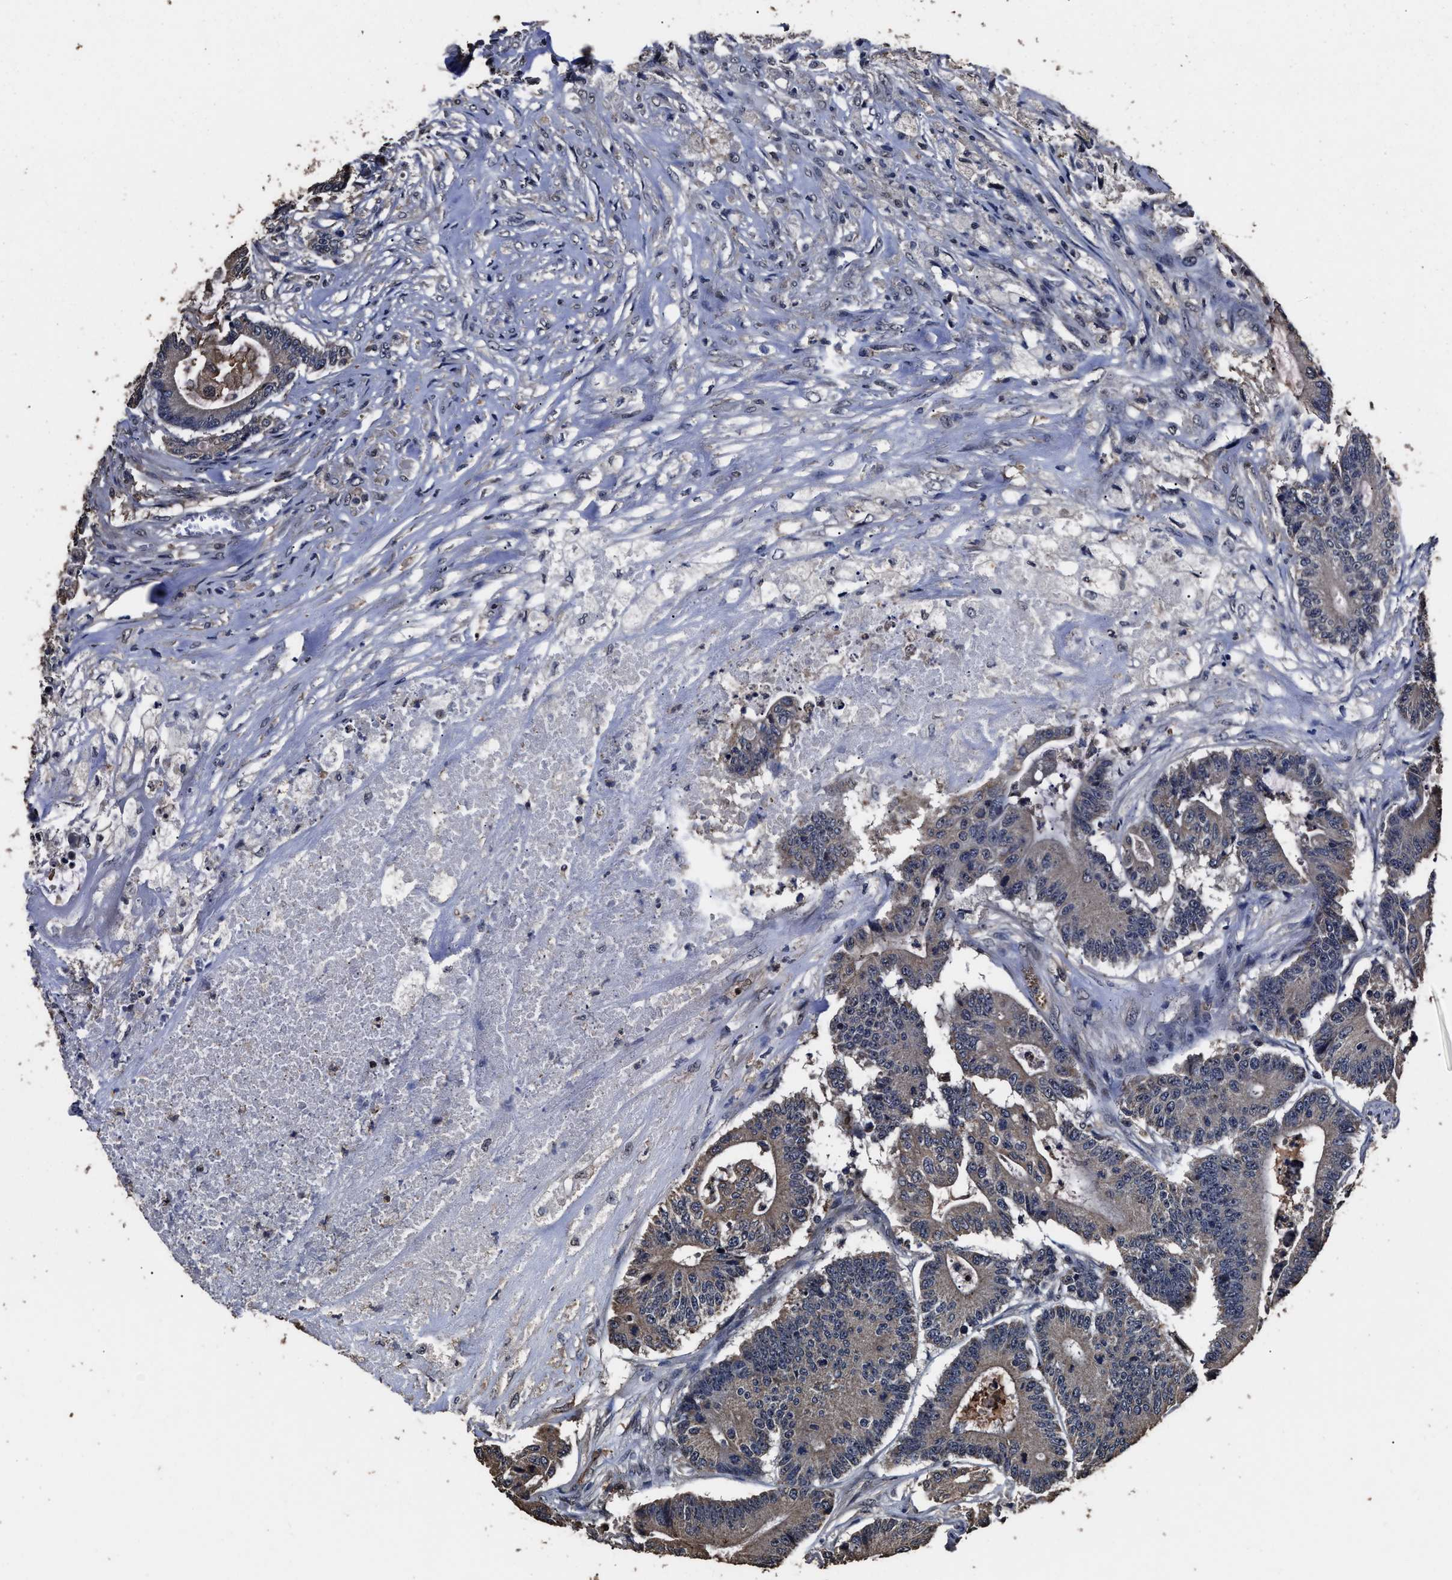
{"staining": {"intensity": "weak", "quantity": "25%-75%", "location": "cytoplasmic/membranous"}, "tissue": "colorectal cancer", "cell_type": "Tumor cells", "image_type": "cancer", "snomed": [{"axis": "morphology", "description": "Adenocarcinoma, NOS"}, {"axis": "topography", "description": "Colon"}], "caption": "Colorectal cancer (adenocarcinoma) stained for a protein reveals weak cytoplasmic/membranous positivity in tumor cells. The staining is performed using DAB brown chromogen to label protein expression. The nuclei are counter-stained blue using hematoxylin.", "gene": "RSBN1L", "patient": {"sex": "female", "age": 84}}